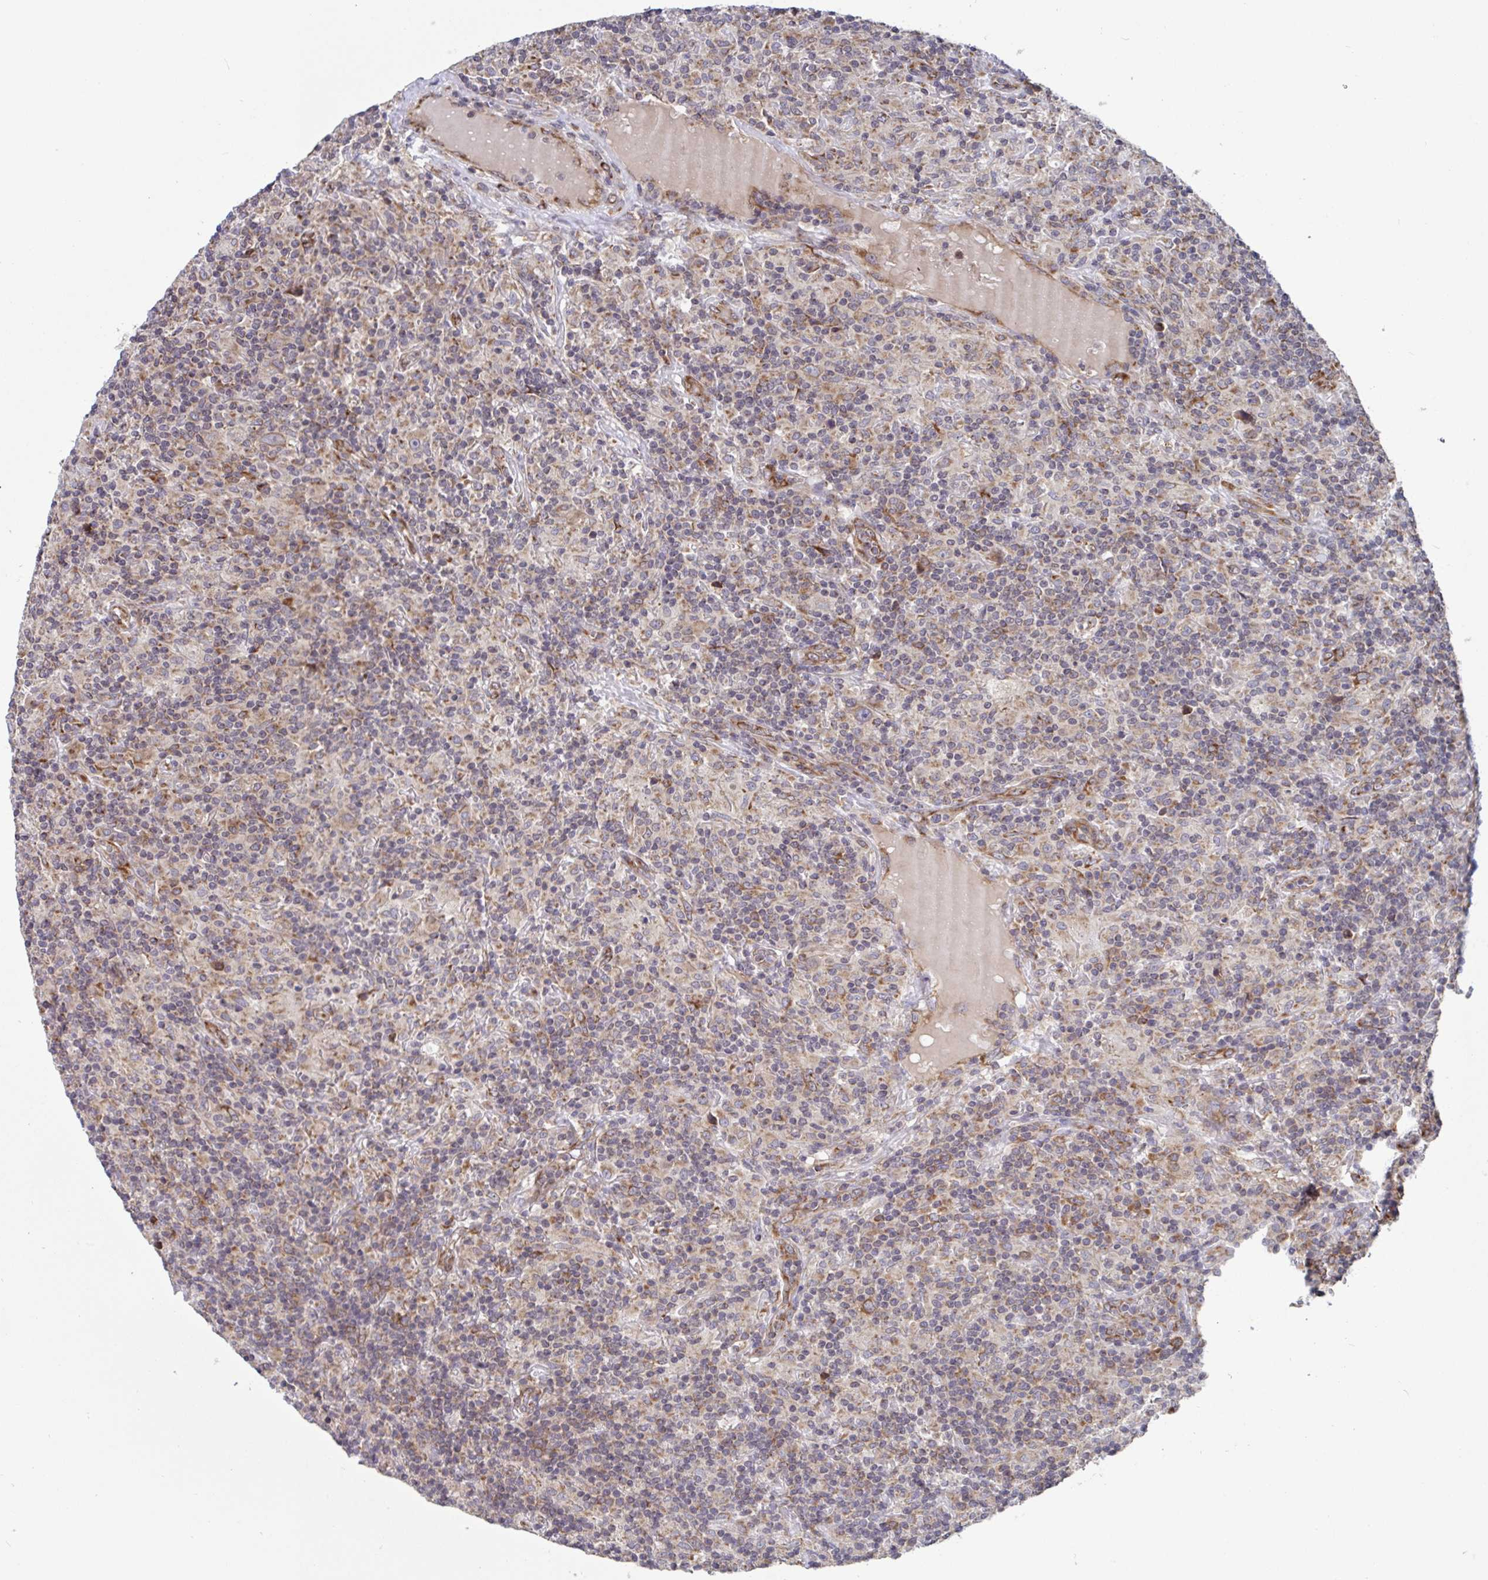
{"staining": {"intensity": "weak", "quantity": ">75%", "location": "cytoplasmic/membranous"}, "tissue": "lymphoma", "cell_type": "Tumor cells", "image_type": "cancer", "snomed": [{"axis": "morphology", "description": "Hodgkin's disease, NOS"}, {"axis": "topography", "description": "Lymph node"}], "caption": "Hodgkin's disease stained with a brown dye demonstrates weak cytoplasmic/membranous positive expression in approximately >75% of tumor cells.", "gene": "ATP5MJ", "patient": {"sex": "male", "age": 70}}